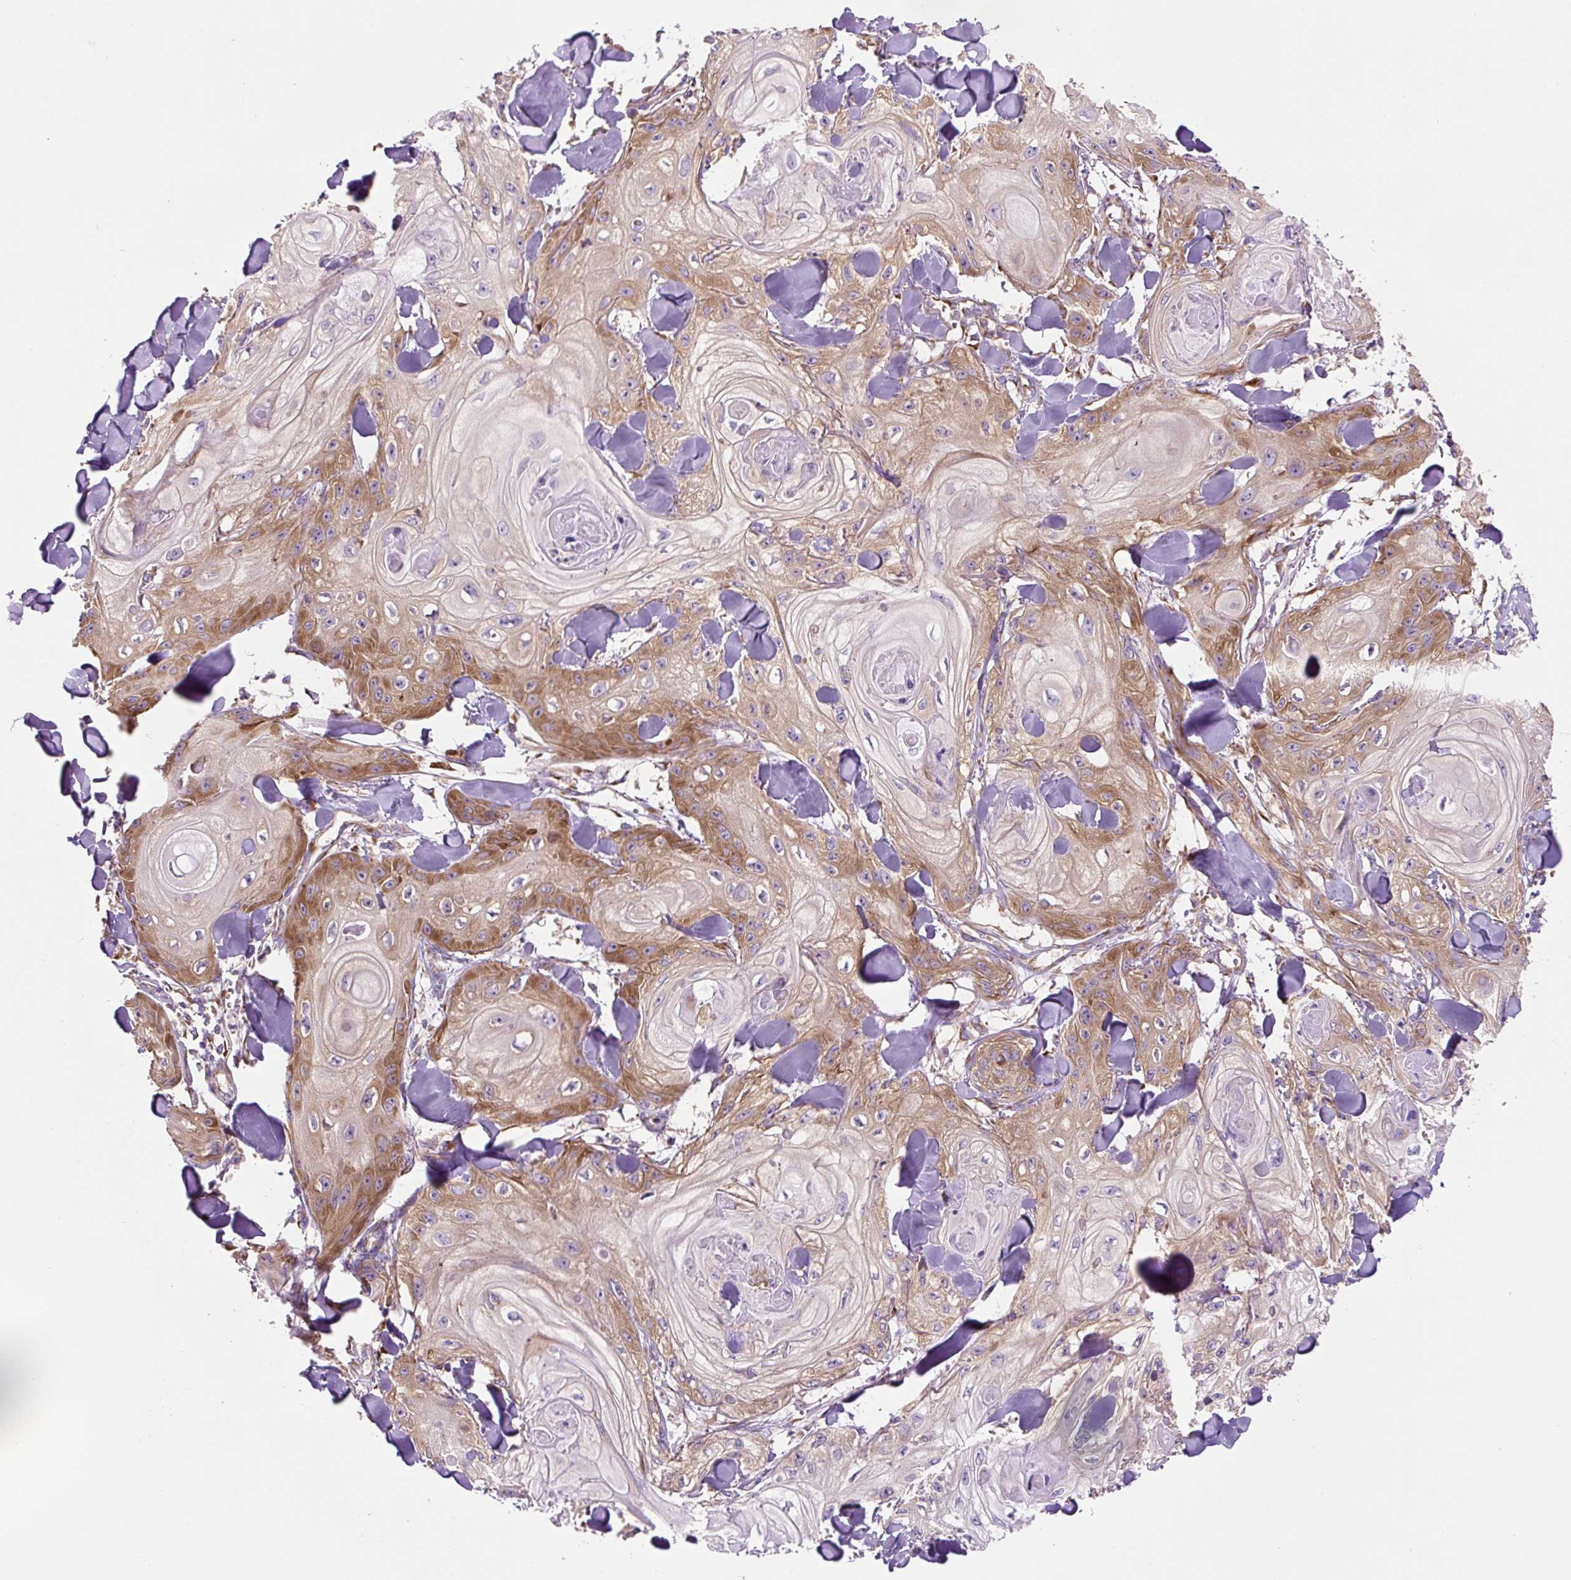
{"staining": {"intensity": "moderate", "quantity": "25%-75%", "location": "cytoplasmic/membranous"}, "tissue": "skin cancer", "cell_type": "Tumor cells", "image_type": "cancer", "snomed": [{"axis": "morphology", "description": "Squamous cell carcinoma, NOS"}, {"axis": "topography", "description": "Skin"}], "caption": "Protein analysis of squamous cell carcinoma (skin) tissue demonstrates moderate cytoplasmic/membranous staining in about 25%-75% of tumor cells. (Brightfield microscopy of DAB IHC at high magnification).", "gene": "RPS23", "patient": {"sex": "male", "age": 74}}